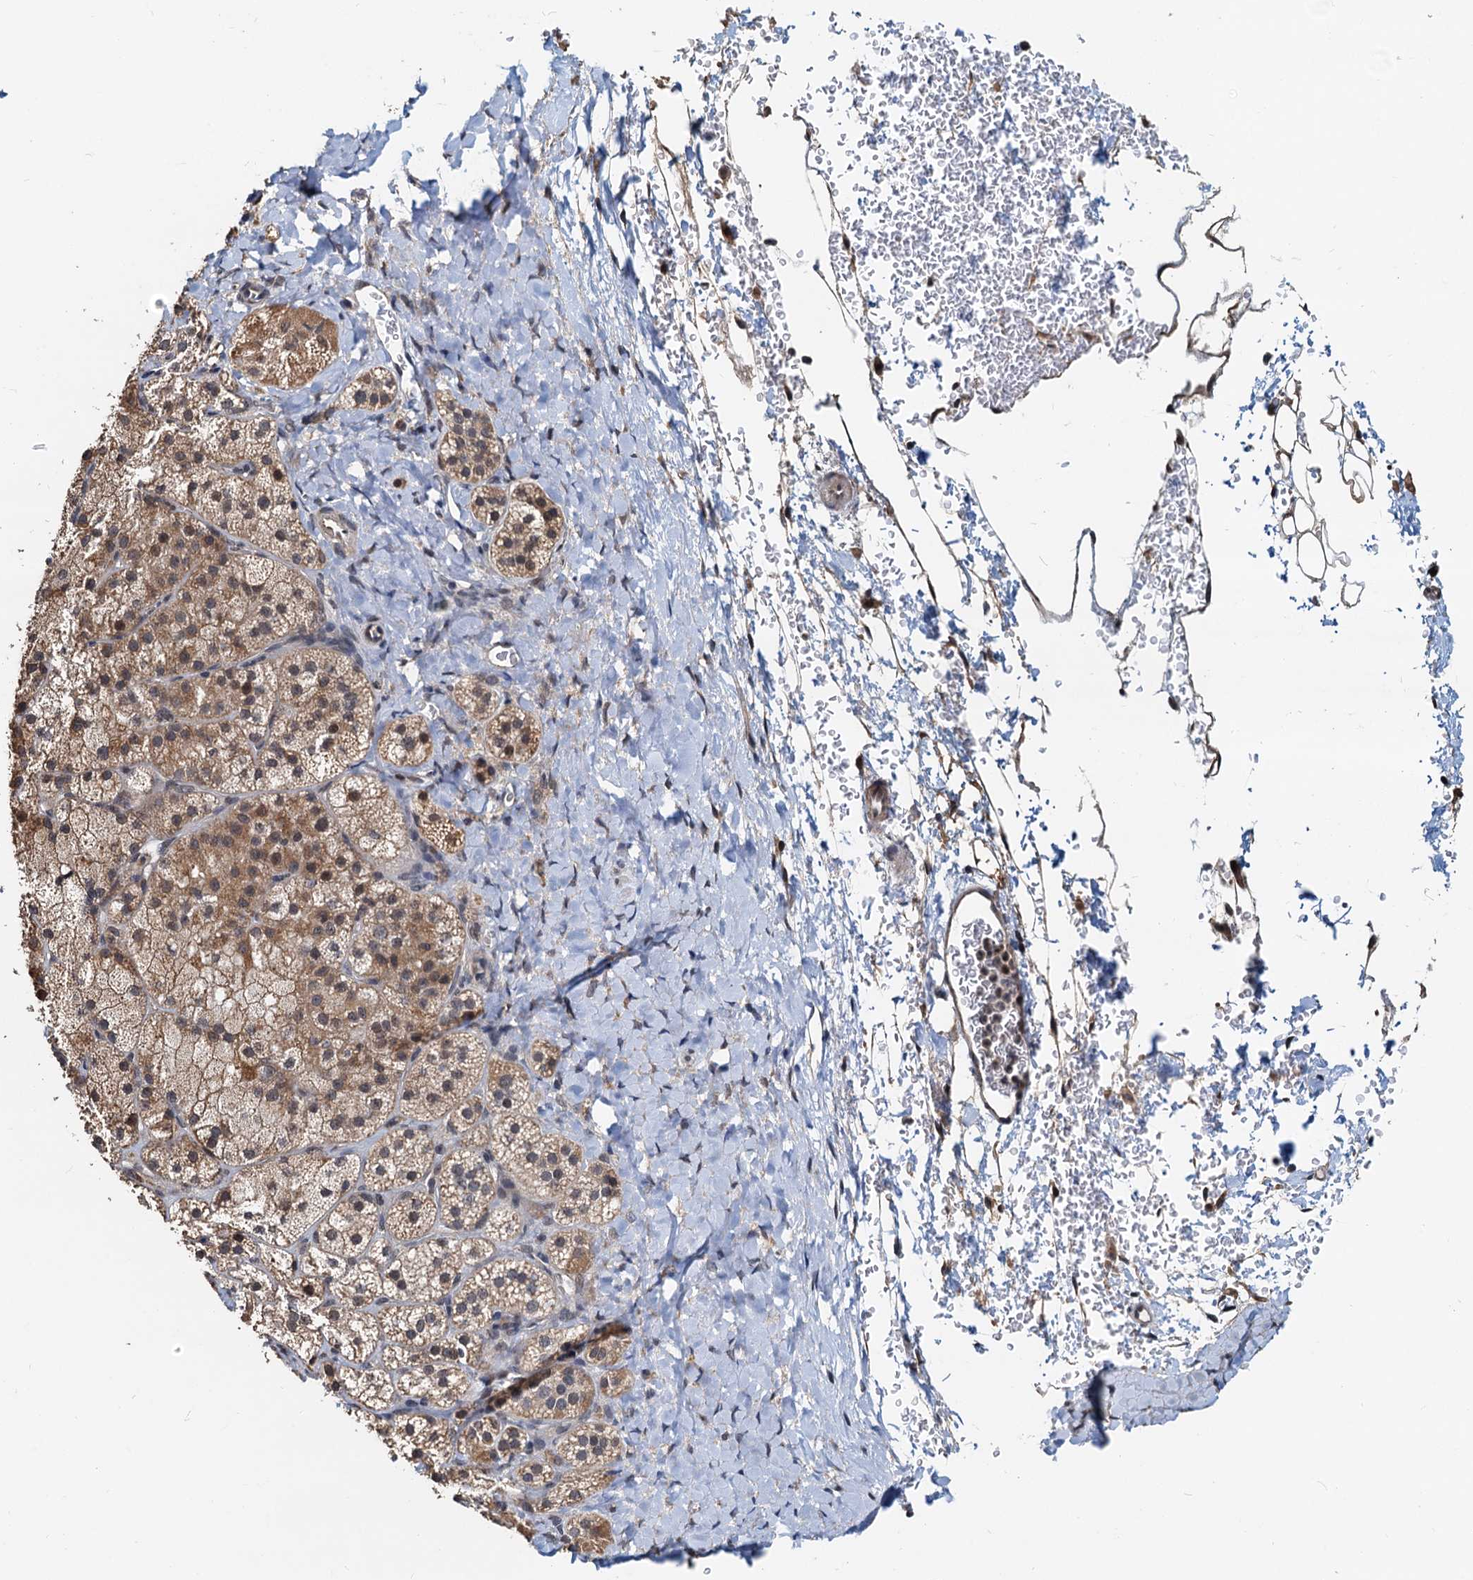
{"staining": {"intensity": "moderate", "quantity": "25%-75%", "location": "cytoplasmic/membranous"}, "tissue": "adrenal gland", "cell_type": "Glandular cells", "image_type": "normal", "snomed": [{"axis": "morphology", "description": "Normal tissue, NOS"}, {"axis": "topography", "description": "Adrenal gland"}], "caption": "About 25%-75% of glandular cells in unremarkable adrenal gland show moderate cytoplasmic/membranous protein positivity as visualized by brown immunohistochemical staining.", "gene": "MCMBP", "patient": {"sex": "male", "age": 61}}